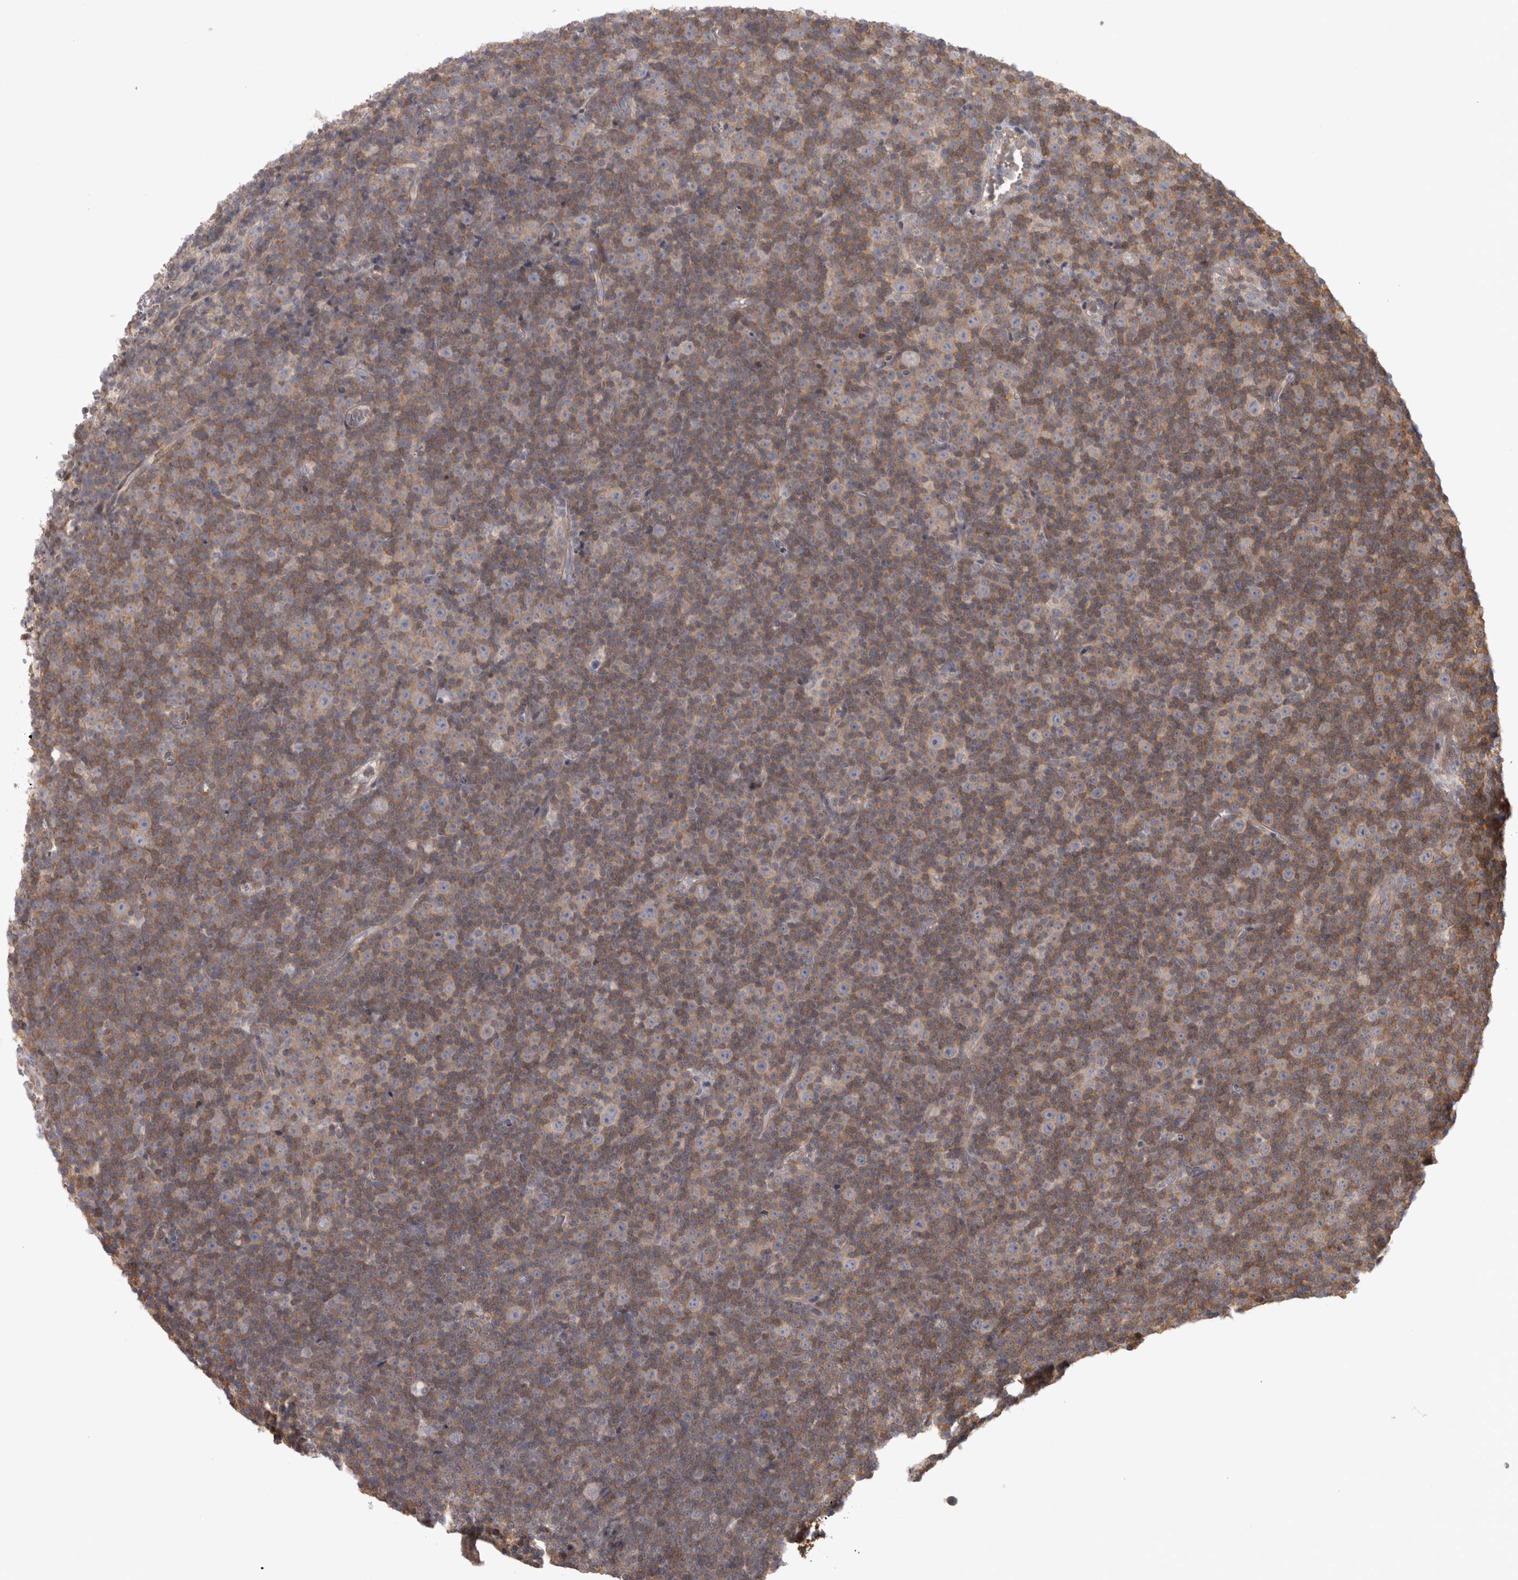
{"staining": {"intensity": "weak", "quantity": "<25%", "location": "cytoplasmic/membranous"}, "tissue": "lymphoma", "cell_type": "Tumor cells", "image_type": "cancer", "snomed": [{"axis": "morphology", "description": "Malignant lymphoma, non-Hodgkin's type, Low grade"}, {"axis": "topography", "description": "Lymph node"}], "caption": "This photomicrograph is of lymphoma stained with IHC to label a protein in brown with the nuclei are counter-stained blue. There is no expression in tumor cells.", "gene": "PPP1R12B", "patient": {"sex": "female", "age": 67}}